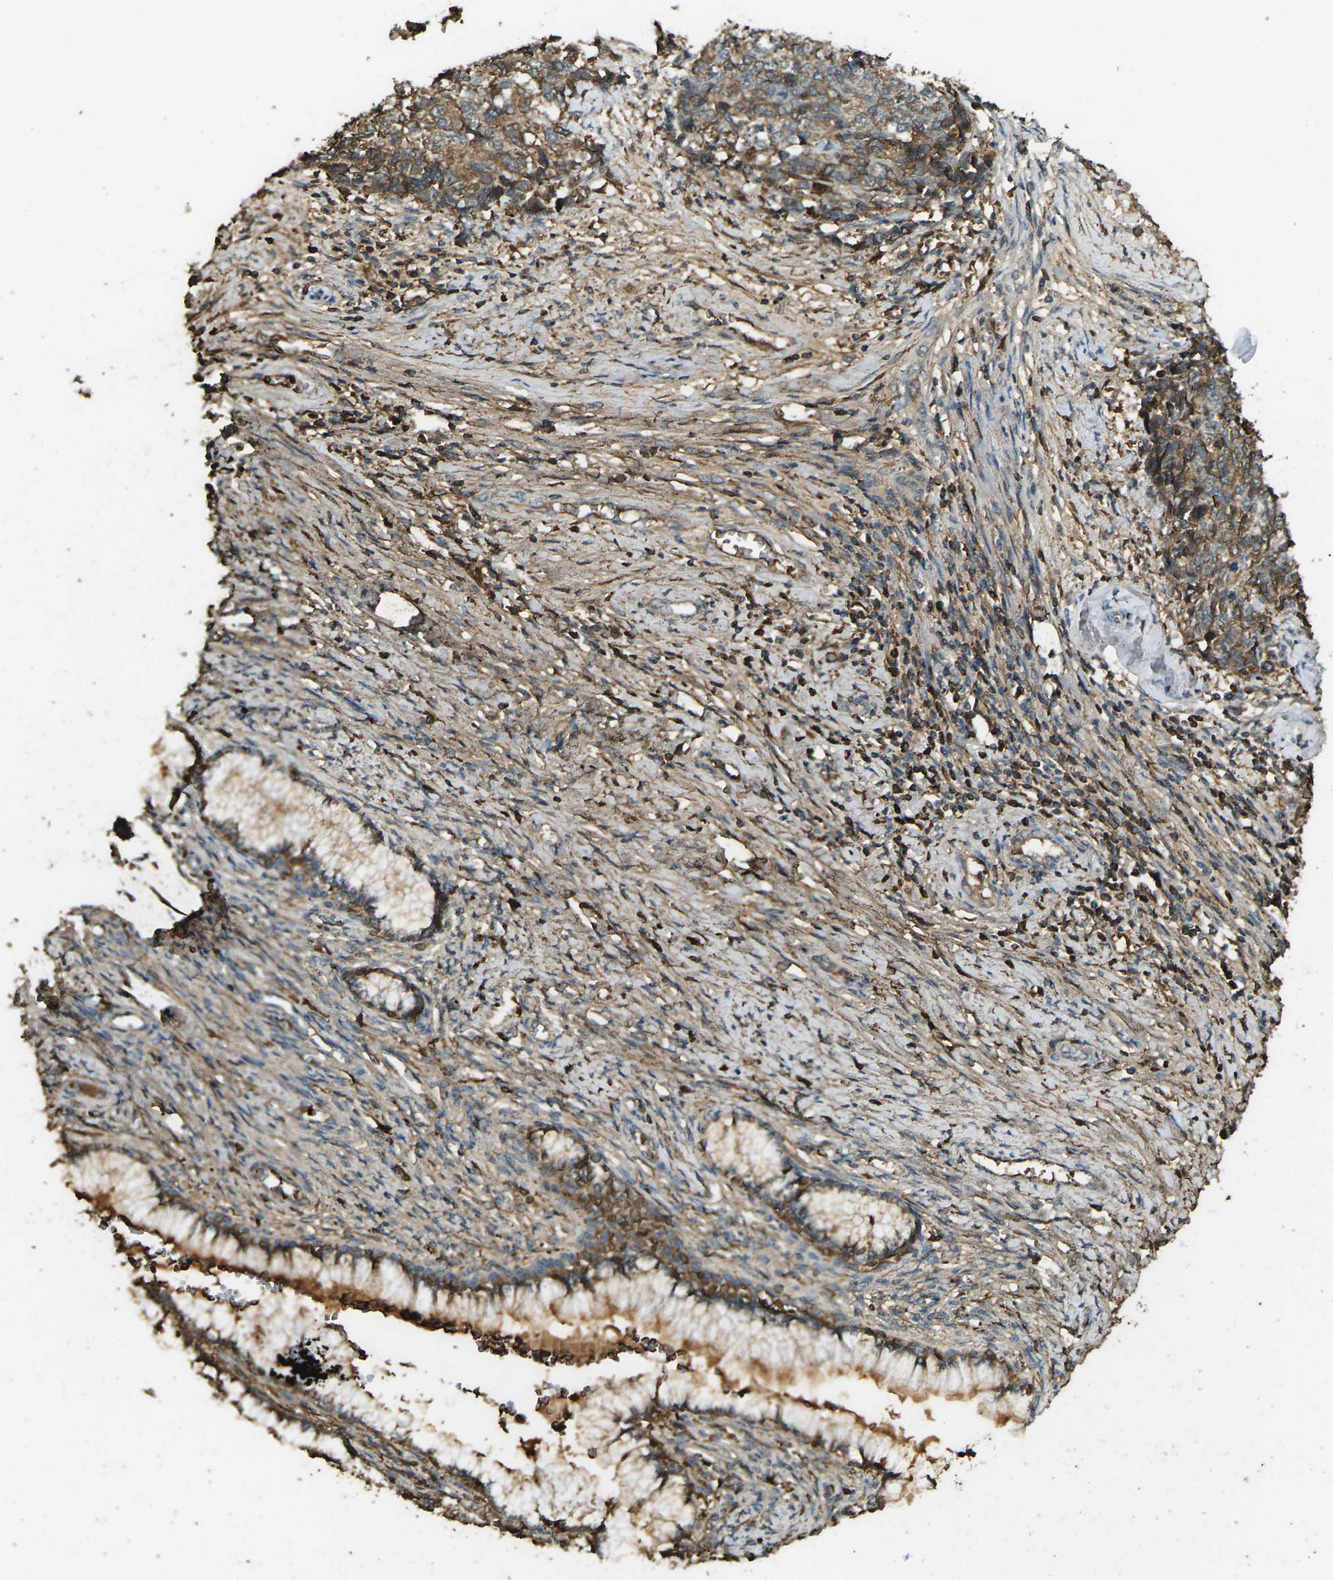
{"staining": {"intensity": "moderate", "quantity": ">75%", "location": "cytoplasmic/membranous"}, "tissue": "cervical cancer", "cell_type": "Tumor cells", "image_type": "cancer", "snomed": [{"axis": "morphology", "description": "Squamous cell carcinoma, NOS"}, {"axis": "topography", "description": "Cervix"}], "caption": "Cervical cancer (squamous cell carcinoma) stained with a protein marker displays moderate staining in tumor cells.", "gene": "CYP1B1", "patient": {"sex": "female", "age": 63}}